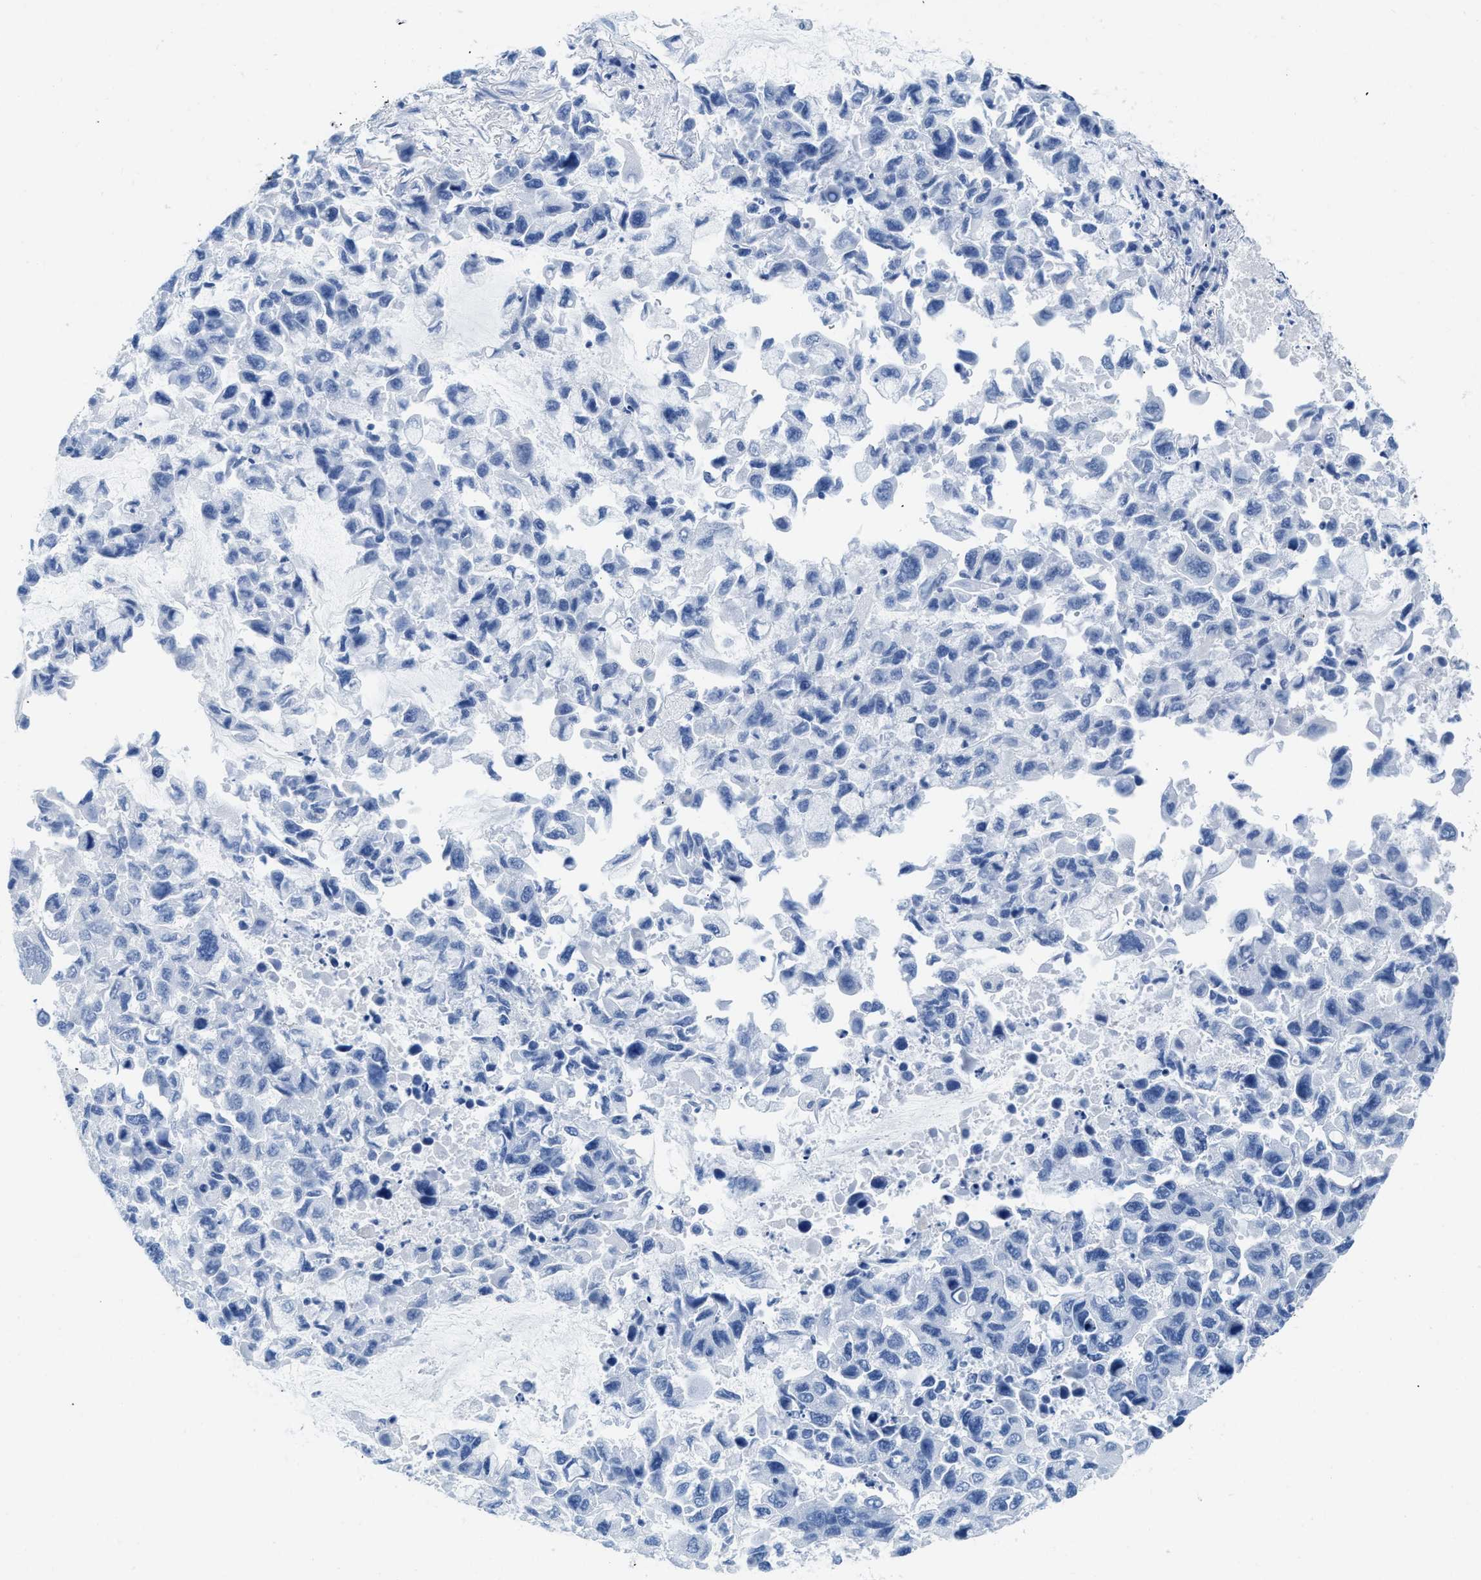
{"staining": {"intensity": "negative", "quantity": "none", "location": "none"}, "tissue": "lung cancer", "cell_type": "Tumor cells", "image_type": "cancer", "snomed": [{"axis": "morphology", "description": "Adenocarcinoma, NOS"}, {"axis": "topography", "description": "Lung"}], "caption": "IHC photomicrograph of human lung cancer (adenocarcinoma) stained for a protein (brown), which displays no staining in tumor cells.", "gene": "NKAIN3", "patient": {"sex": "male", "age": 64}}